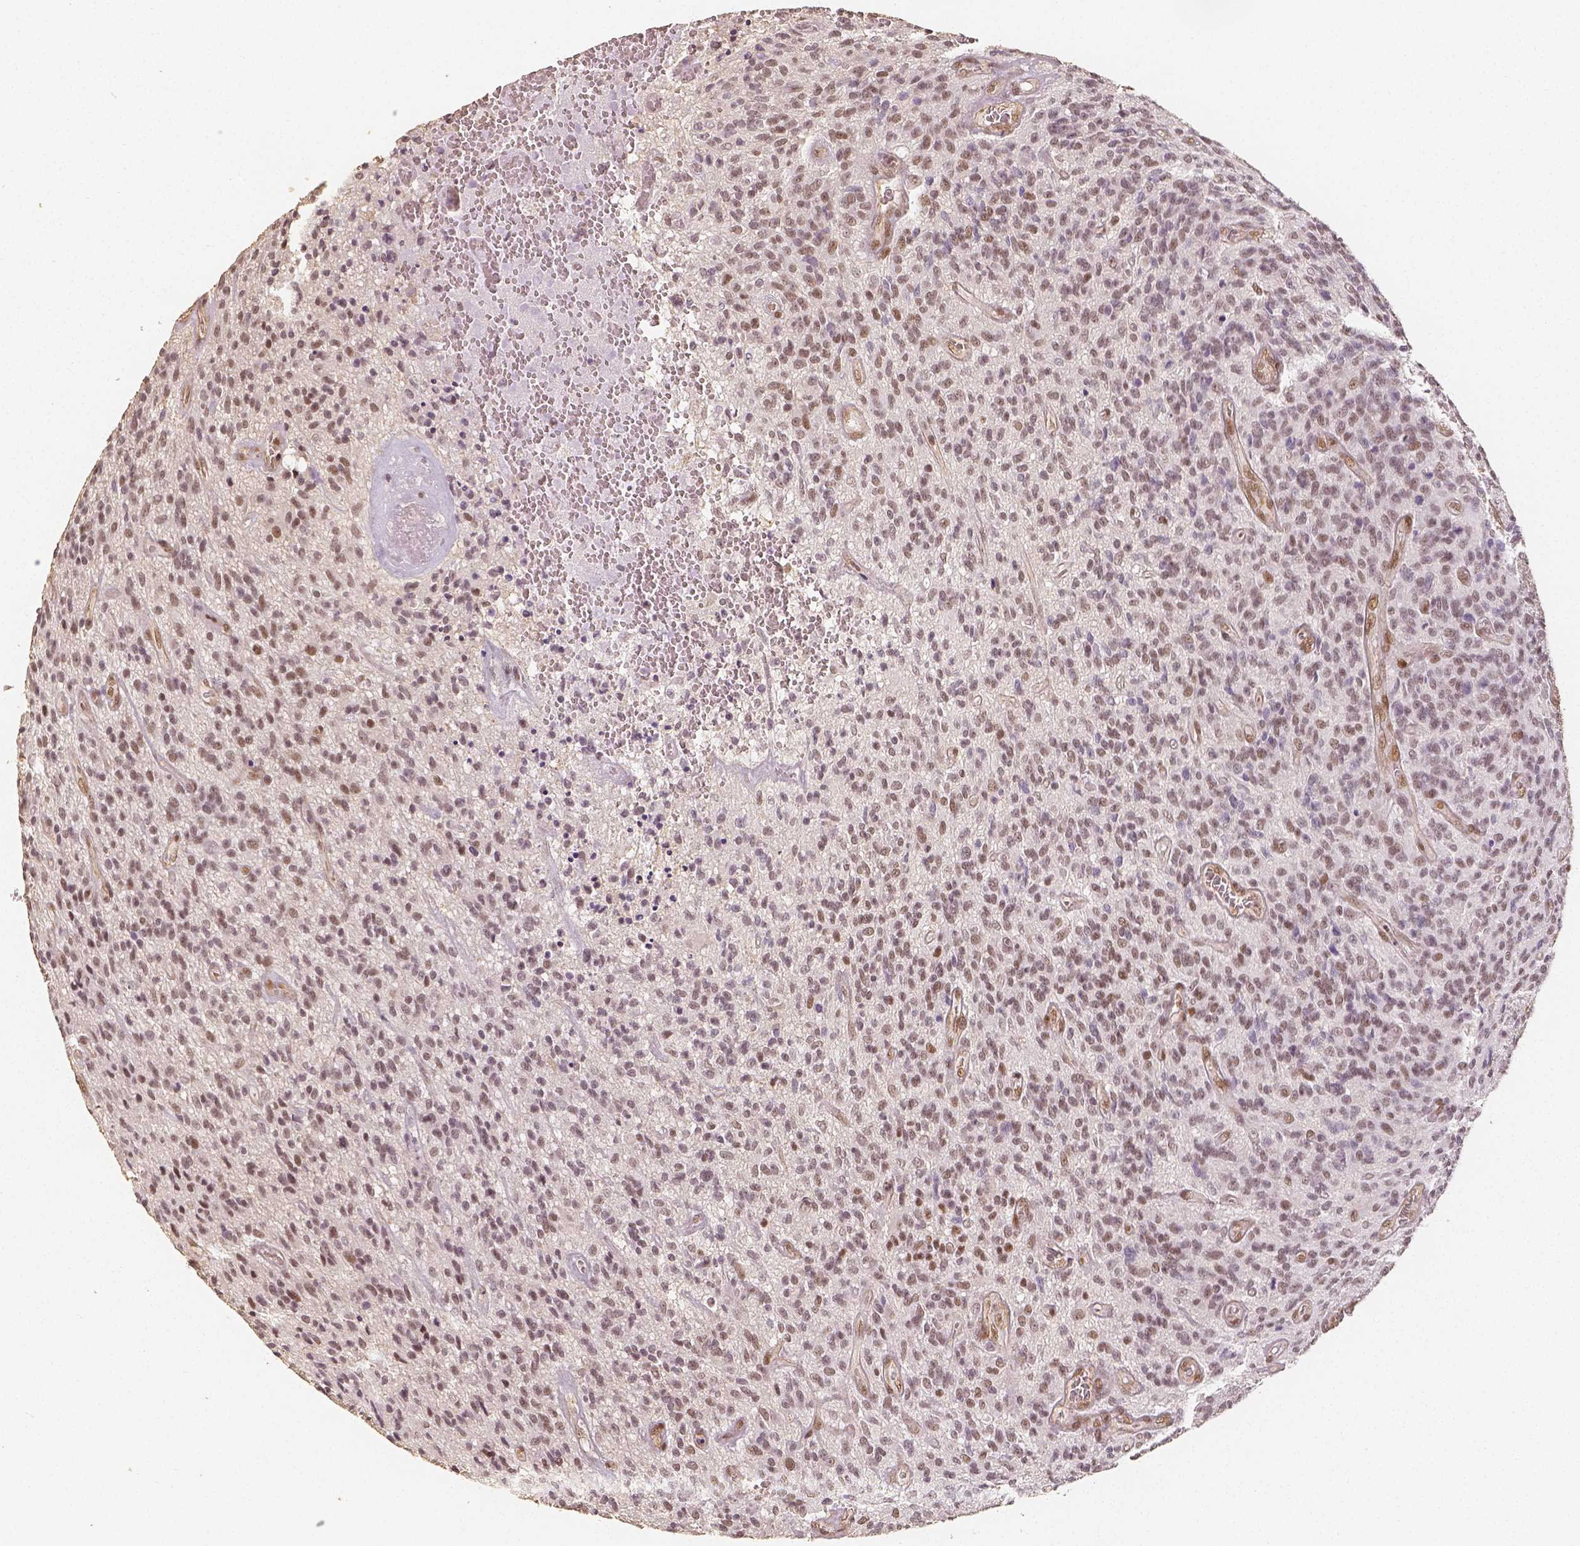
{"staining": {"intensity": "moderate", "quantity": ">75%", "location": "nuclear"}, "tissue": "glioma", "cell_type": "Tumor cells", "image_type": "cancer", "snomed": [{"axis": "morphology", "description": "Glioma, malignant, High grade"}, {"axis": "topography", "description": "Brain"}], "caption": "Malignant high-grade glioma tissue reveals moderate nuclear staining in about >75% of tumor cells (Brightfield microscopy of DAB IHC at high magnification).", "gene": "HDAC1", "patient": {"sex": "male", "age": 76}}